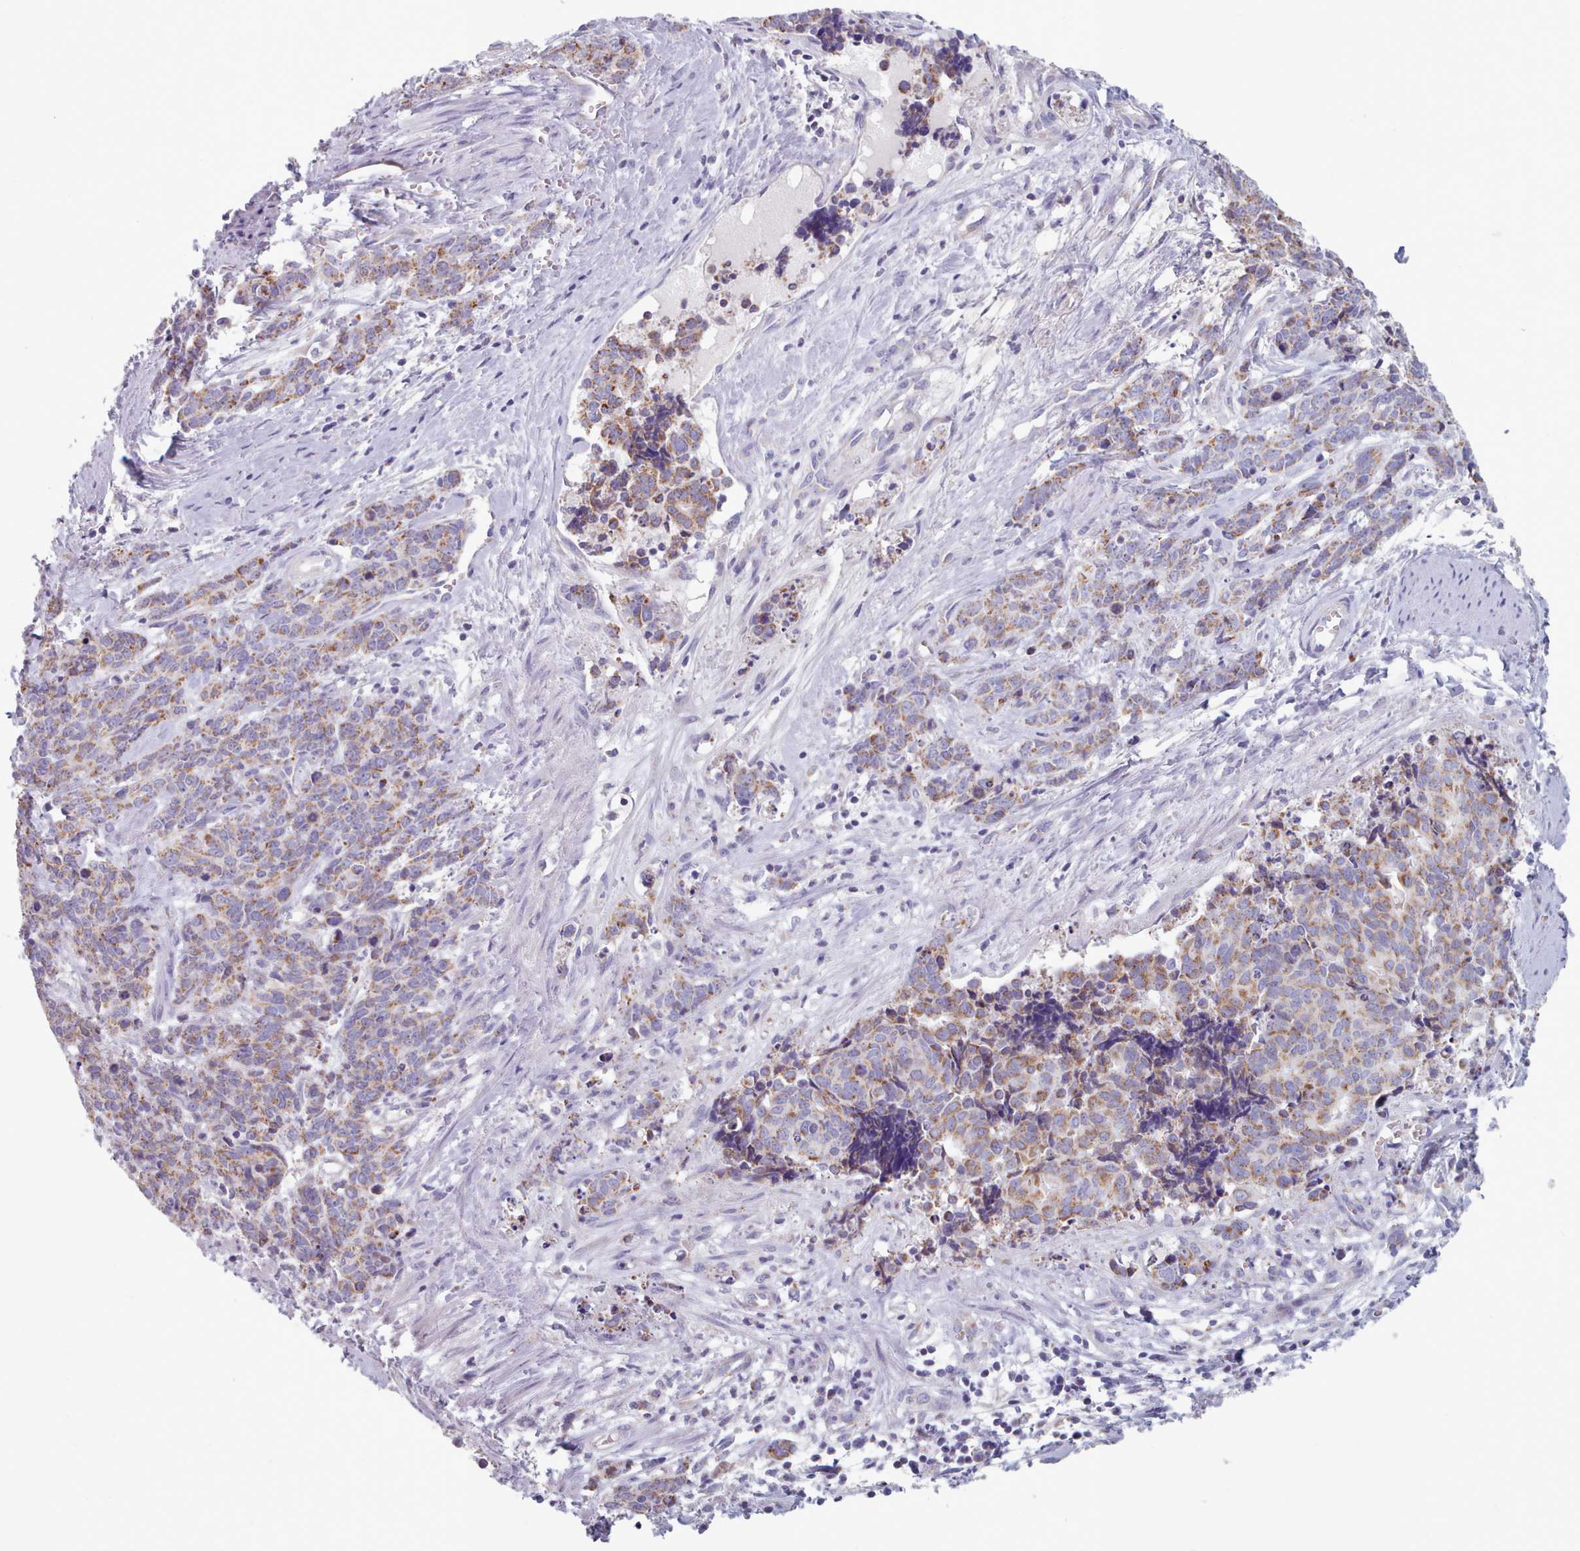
{"staining": {"intensity": "moderate", "quantity": ">75%", "location": "cytoplasmic/membranous"}, "tissue": "cervical cancer", "cell_type": "Tumor cells", "image_type": "cancer", "snomed": [{"axis": "morphology", "description": "Squamous cell carcinoma, NOS"}, {"axis": "topography", "description": "Cervix"}], "caption": "High-magnification brightfield microscopy of cervical cancer stained with DAB (3,3'-diaminobenzidine) (brown) and counterstained with hematoxylin (blue). tumor cells exhibit moderate cytoplasmic/membranous staining is identified in about>75% of cells.", "gene": "HAO1", "patient": {"sex": "female", "age": 60}}